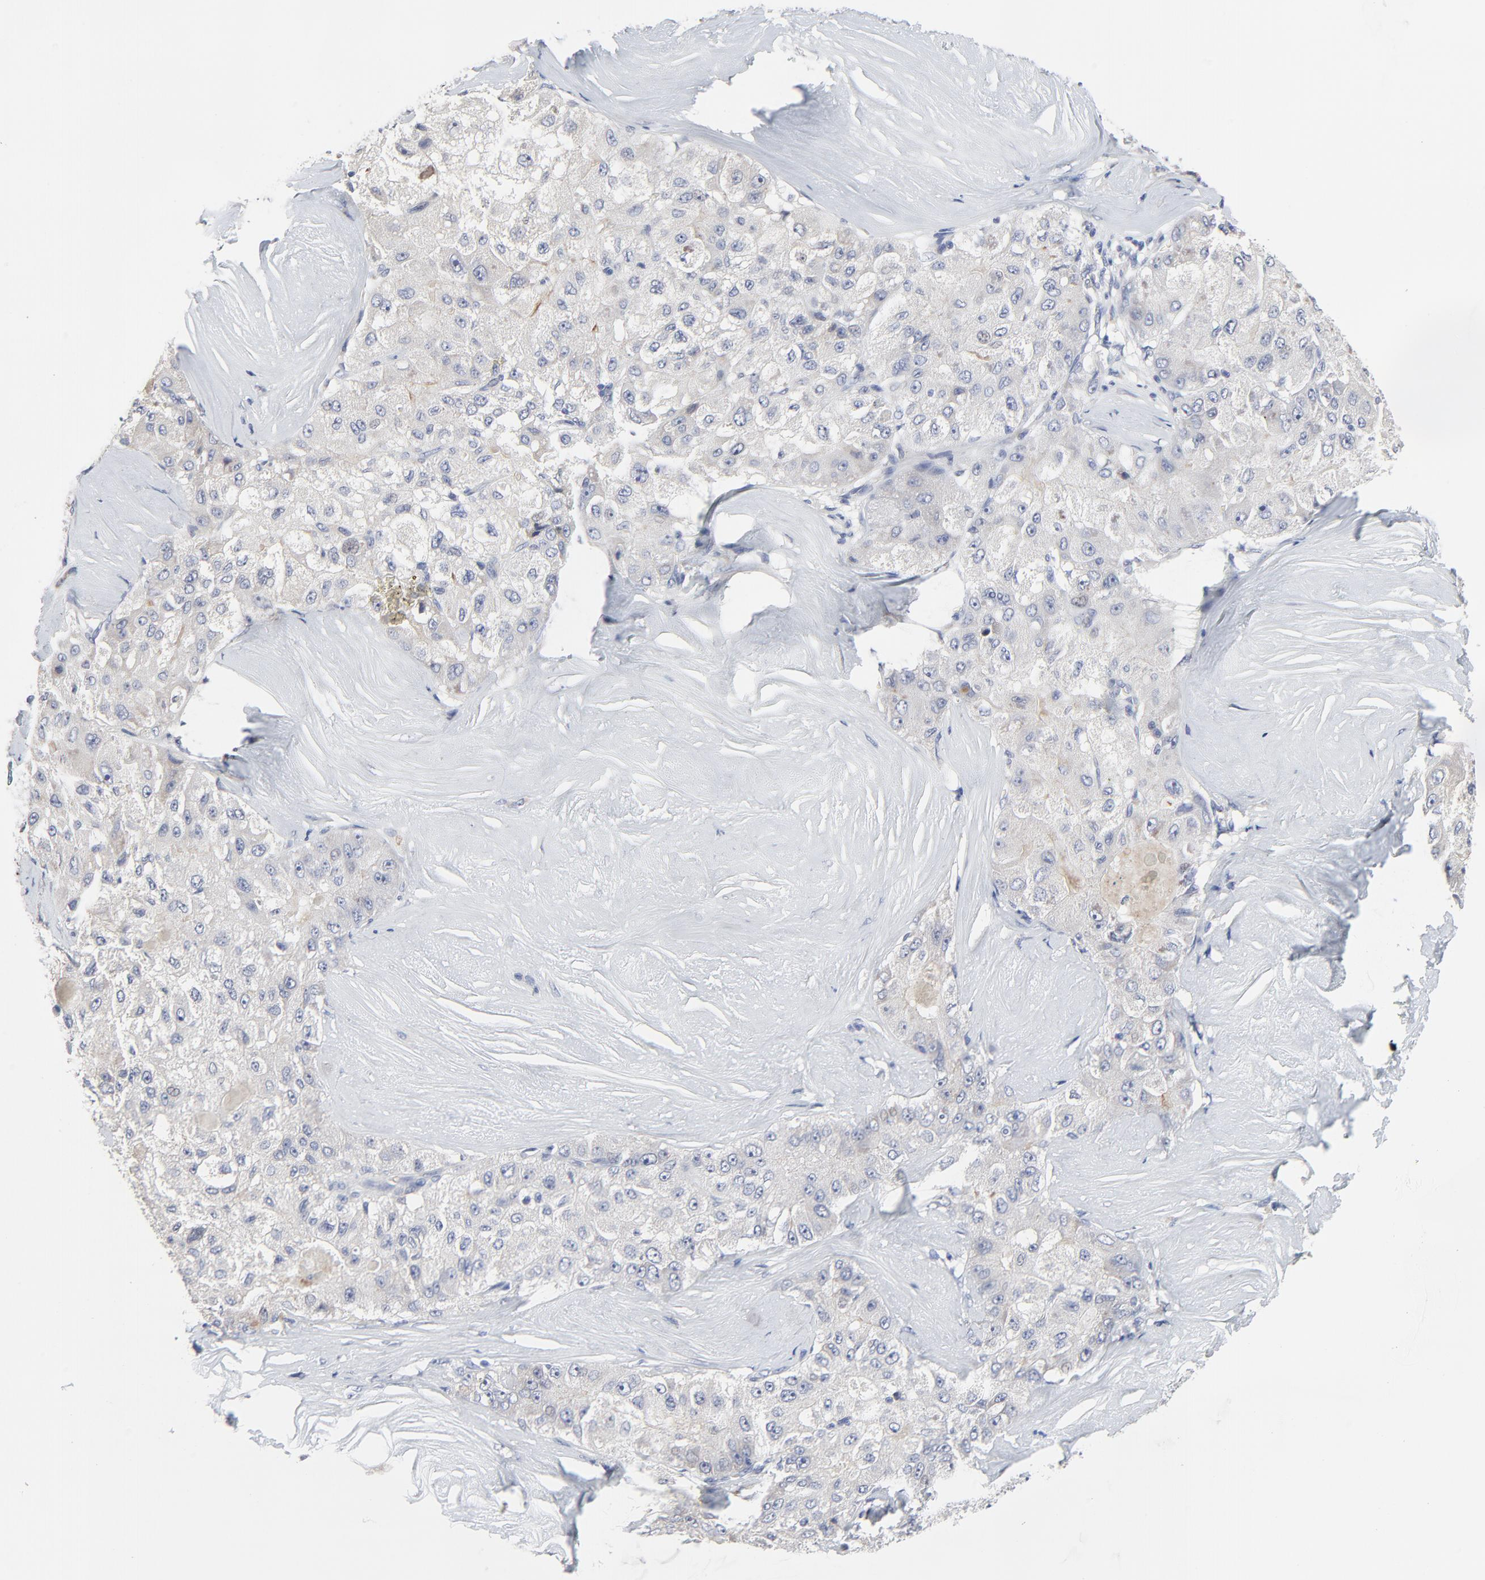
{"staining": {"intensity": "negative", "quantity": "none", "location": "none"}, "tissue": "liver cancer", "cell_type": "Tumor cells", "image_type": "cancer", "snomed": [{"axis": "morphology", "description": "Carcinoma, Hepatocellular, NOS"}, {"axis": "topography", "description": "Liver"}], "caption": "Image shows no protein expression in tumor cells of liver hepatocellular carcinoma tissue.", "gene": "NLGN3", "patient": {"sex": "male", "age": 80}}